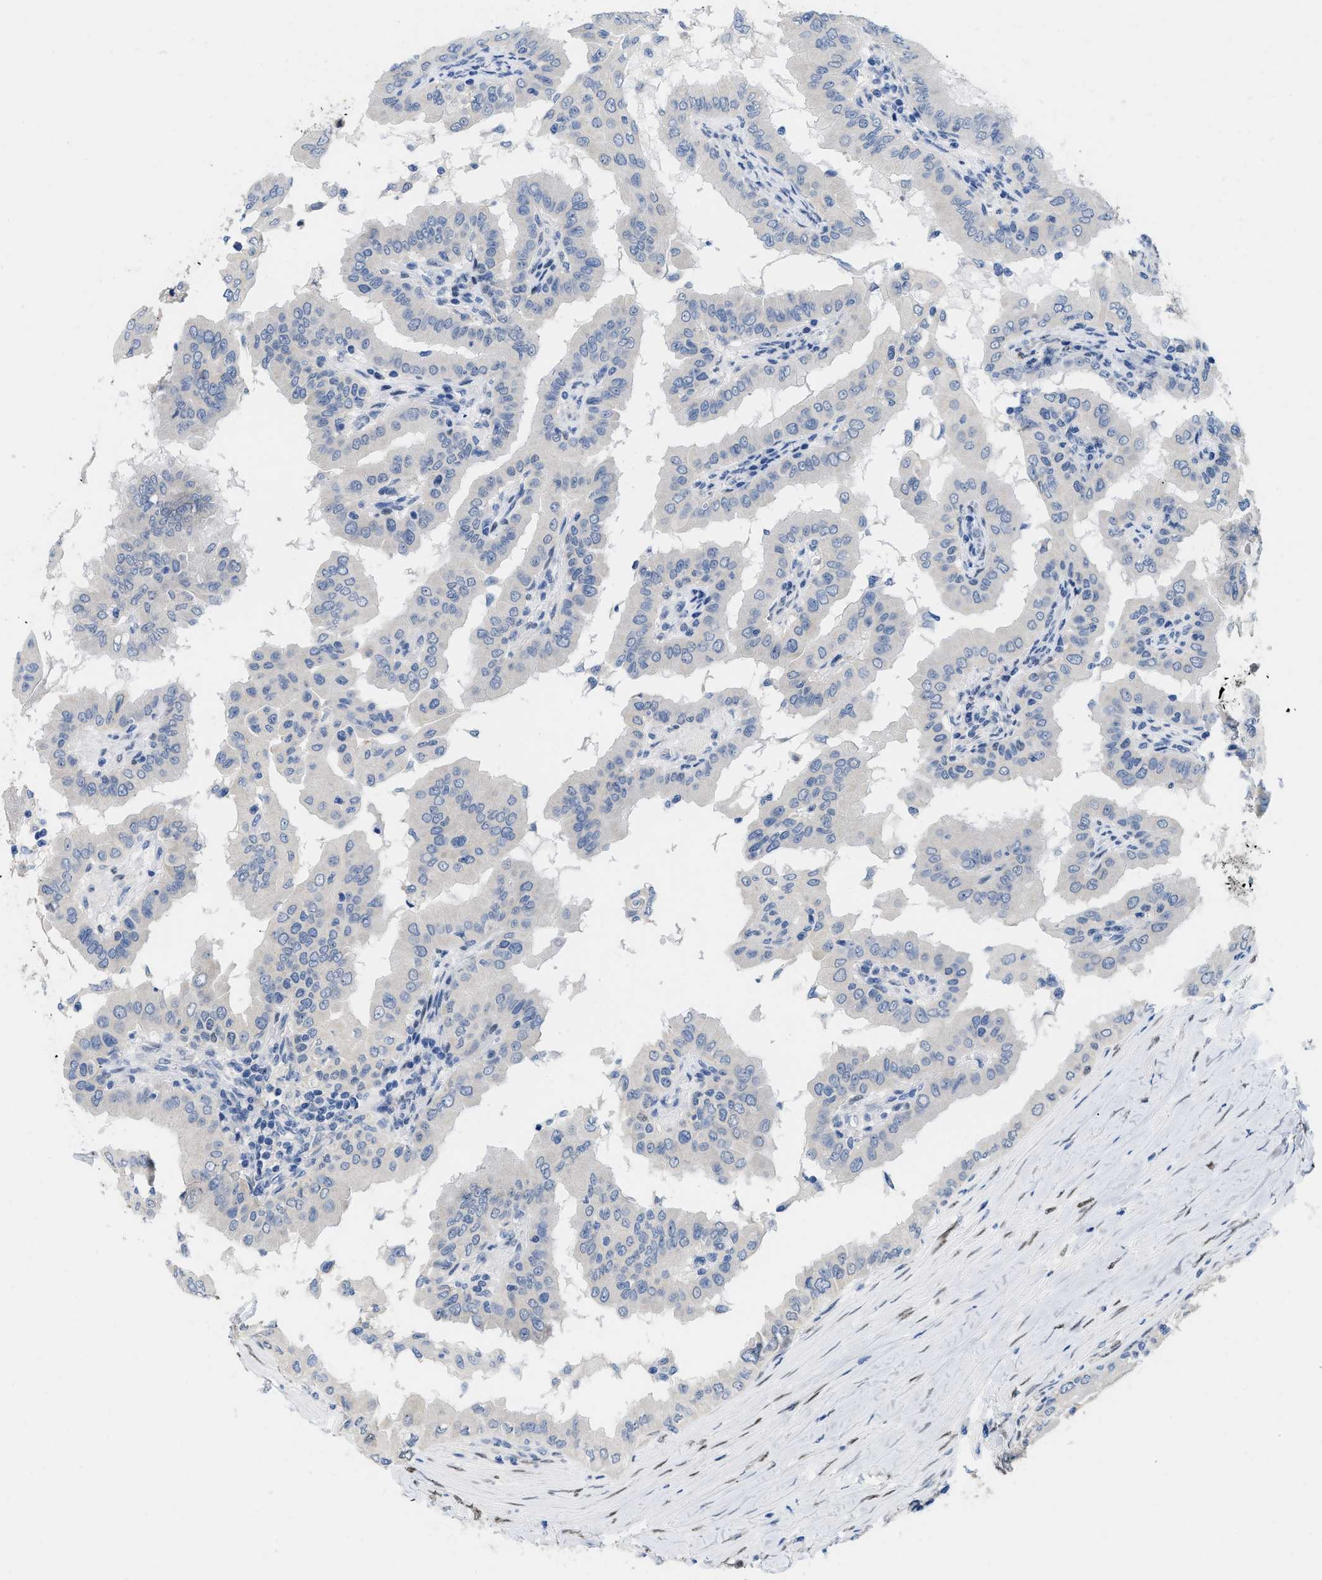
{"staining": {"intensity": "negative", "quantity": "none", "location": "none"}, "tissue": "thyroid cancer", "cell_type": "Tumor cells", "image_type": "cancer", "snomed": [{"axis": "morphology", "description": "Papillary adenocarcinoma, NOS"}, {"axis": "topography", "description": "Thyroid gland"}], "caption": "This is an immunohistochemistry image of thyroid papillary adenocarcinoma. There is no expression in tumor cells.", "gene": "NFIX", "patient": {"sex": "male", "age": 33}}